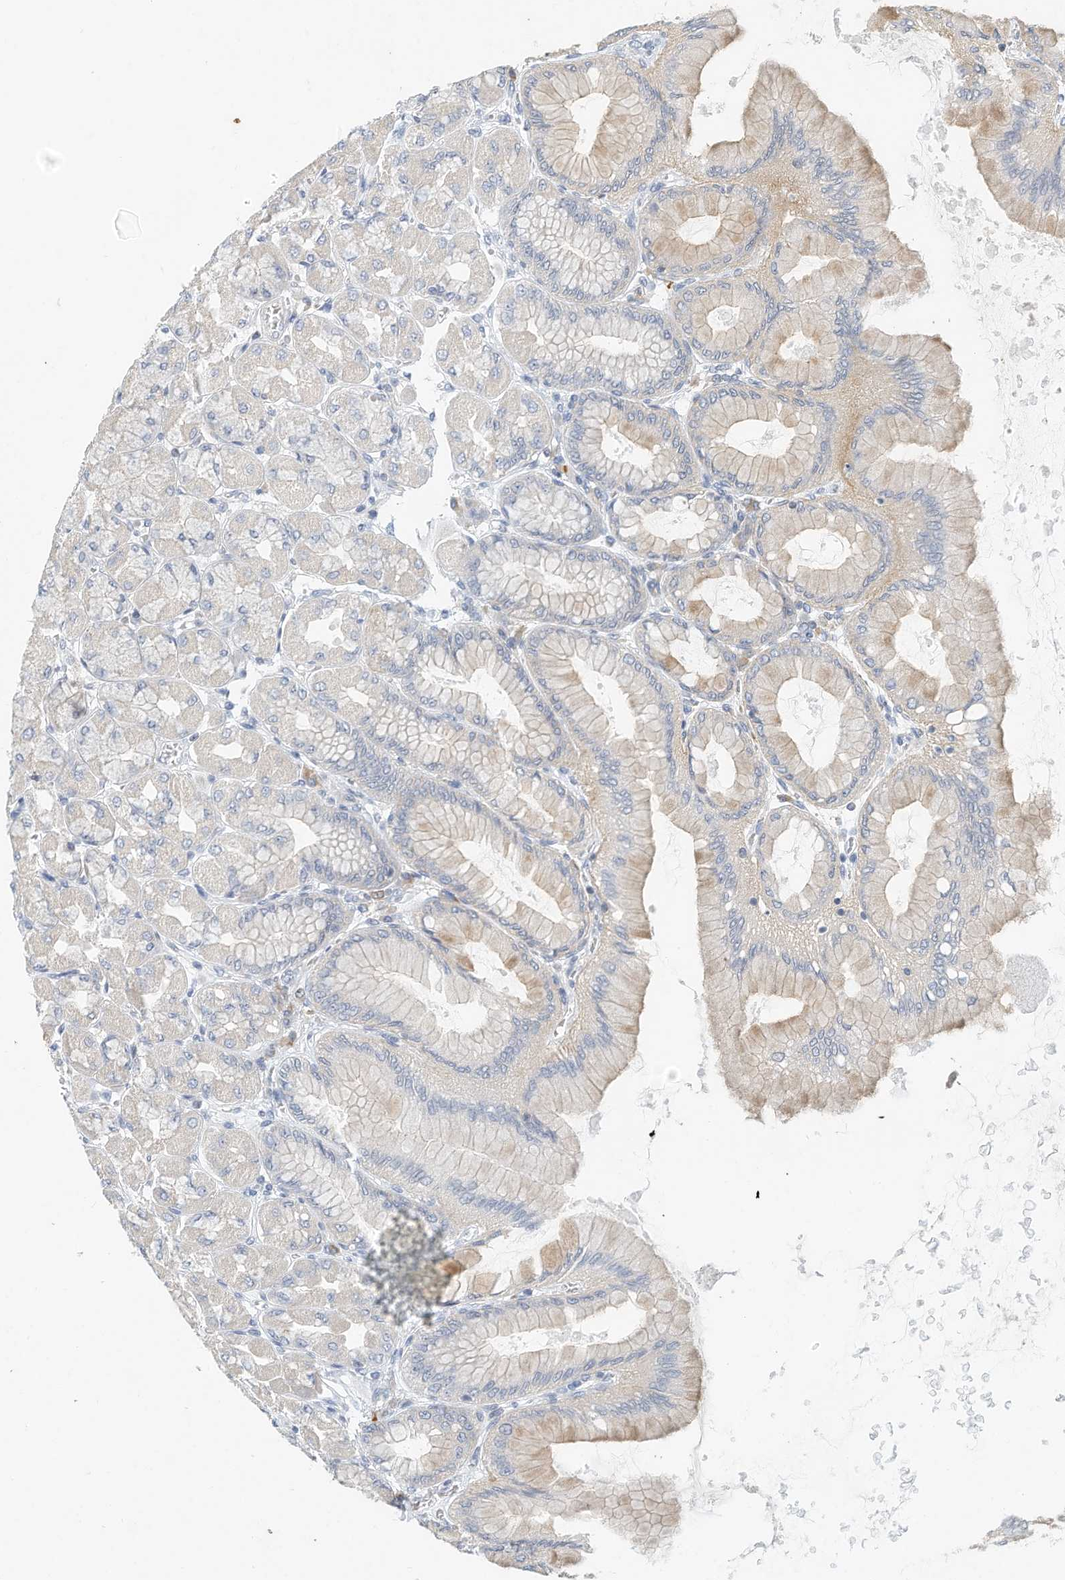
{"staining": {"intensity": "moderate", "quantity": "<25%", "location": "cytoplasmic/membranous,nuclear"}, "tissue": "stomach", "cell_type": "Glandular cells", "image_type": "normal", "snomed": [{"axis": "morphology", "description": "Normal tissue, NOS"}, {"axis": "topography", "description": "Stomach, upper"}], "caption": "Immunohistochemical staining of benign human stomach displays low levels of moderate cytoplasmic/membranous,nuclear staining in approximately <25% of glandular cells. The staining was performed using DAB (3,3'-diaminobenzidine), with brown indicating positive protein expression. Nuclei are stained blue with hematoxylin.", "gene": "MICAL1", "patient": {"sex": "female", "age": 56}}